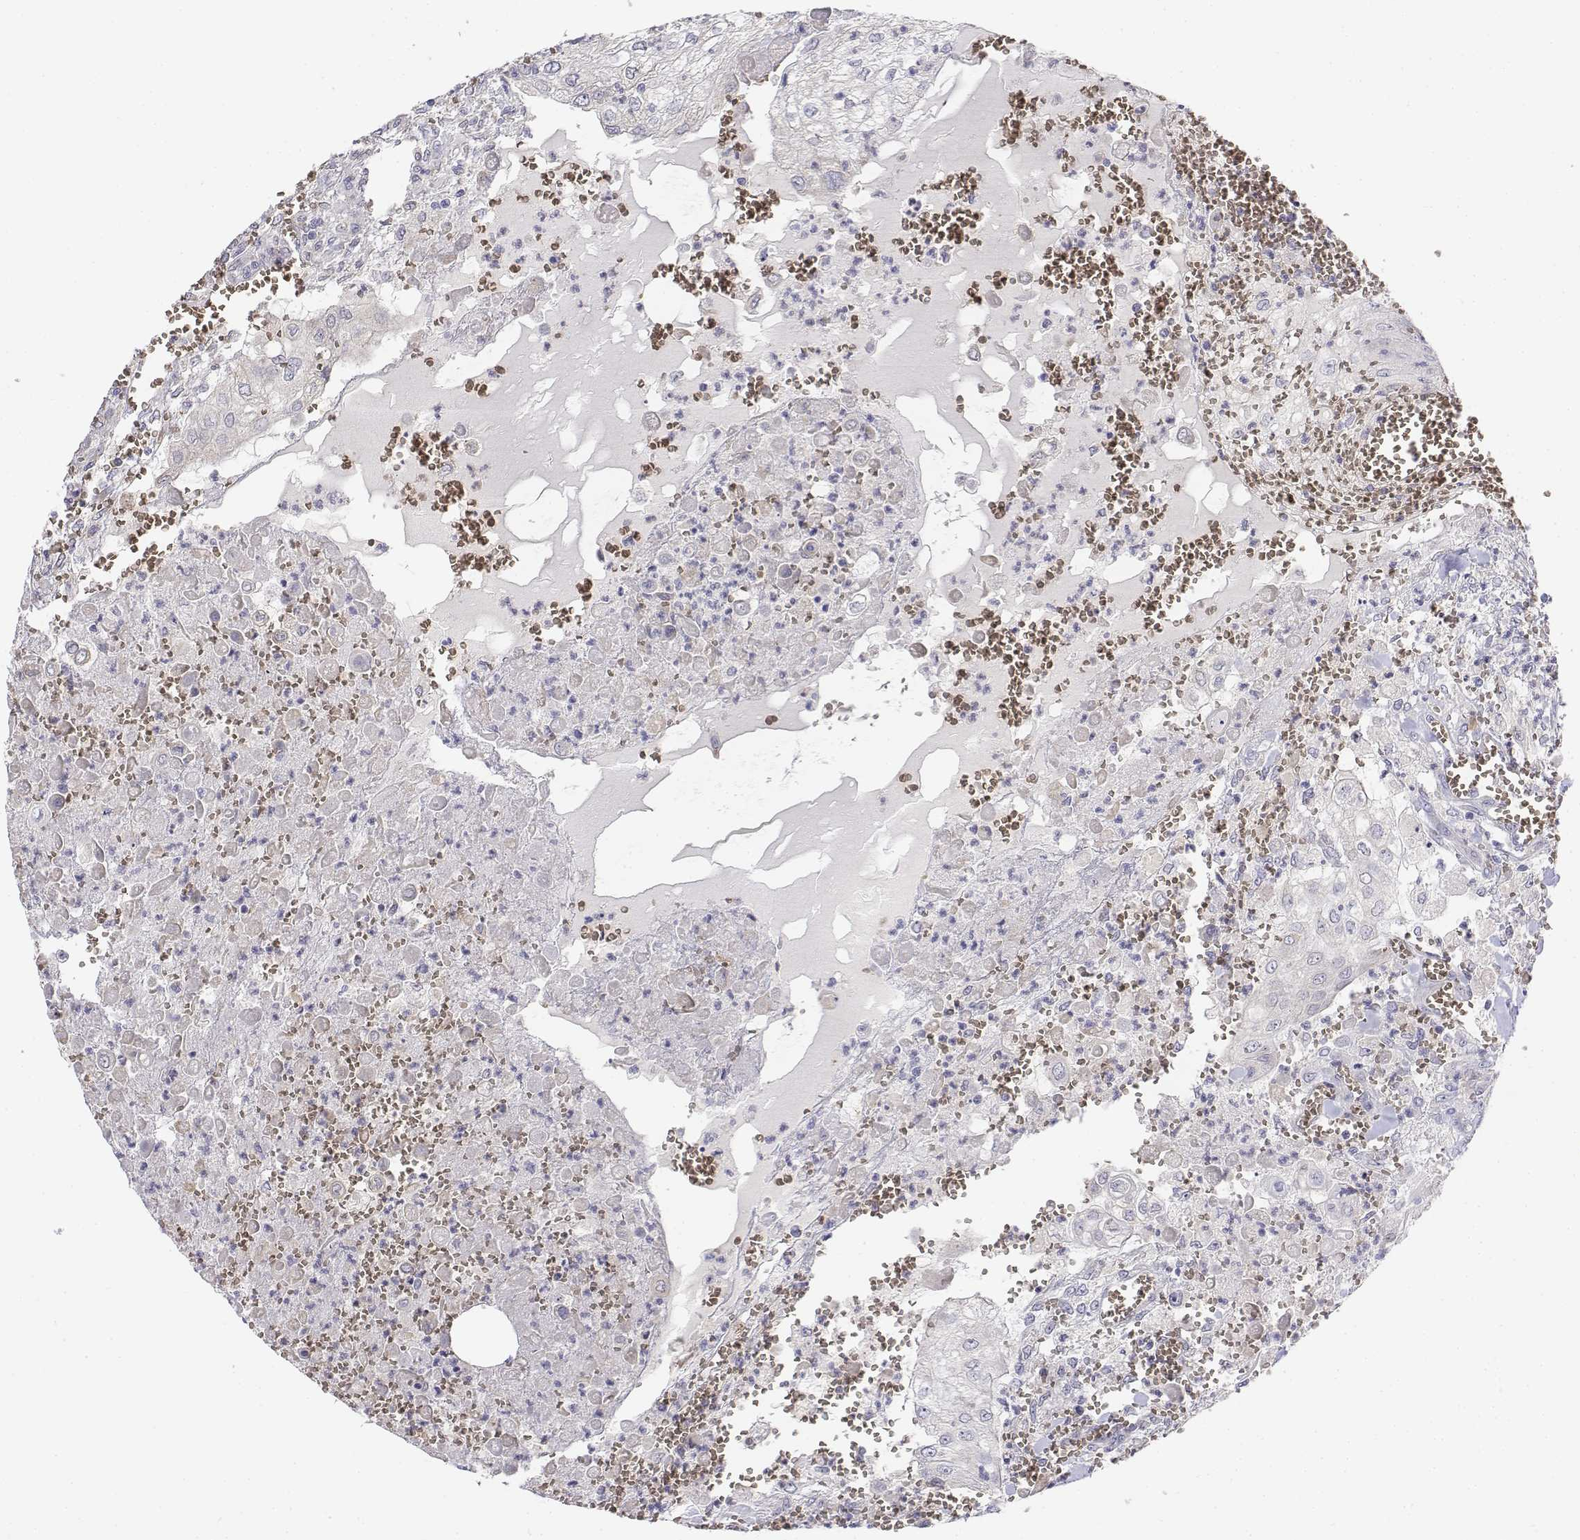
{"staining": {"intensity": "negative", "quantity": "none", "location": "none"}, "tissue": "urothelial cancer", "cell_type": "Tumor cells", "image_type": "cancer", "snomed": [{"axis": "morphology", "description": "Urothelial carcinoma, High grade"}, {"axis": "topography", "description": "Urinary bladder"}], "caption": "An image of human urothelial cancer is negative for staining in tumor cells.", "gene": "CADM1", "patient": {"sex": "male", "age": 62}}